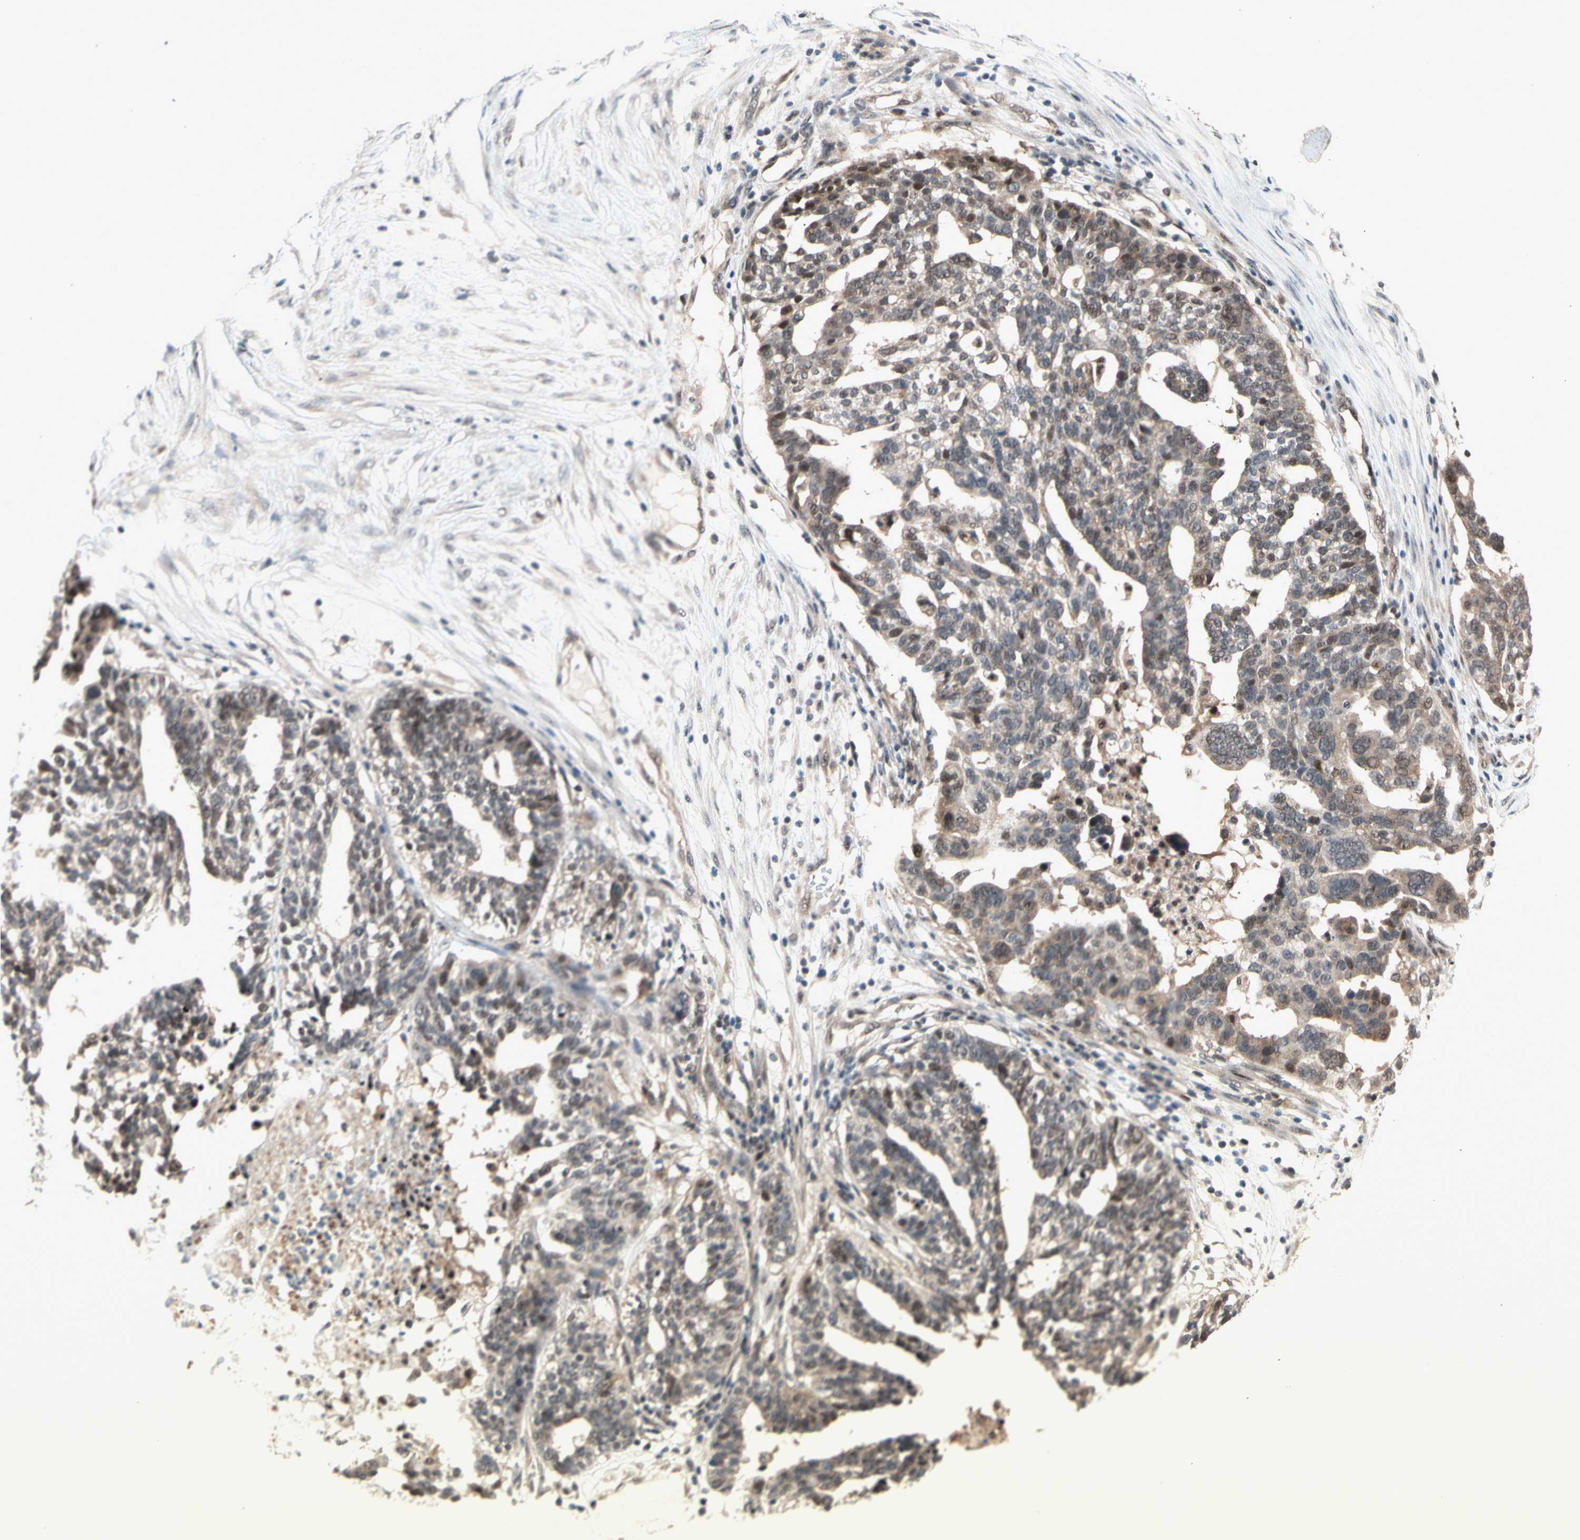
{"staining": {"intensity": "weak", "quantity": "25%-75%", "location": "cytoplasmic/membranous"}, "tissue": "ovarian cancer", "cell_type": "Tumor cells", "image_type": "cancer", "snomed": [{"axis": "morphology", "description": "Cystadenocarcinoma, serous, NOS"}, {"axis": "topography", "description": "Ovary"}], "caption": "High-power microscopy captured an immunohistochemistry (IHC) photomicrograph of serous cystadenocarcinoma (ovarian), revealing weak cytoplasmic/membranous expression in about 25%-75% of tumor cells.", "gene": "NGEF", "patient": {"sex": "female", "age": 59}}